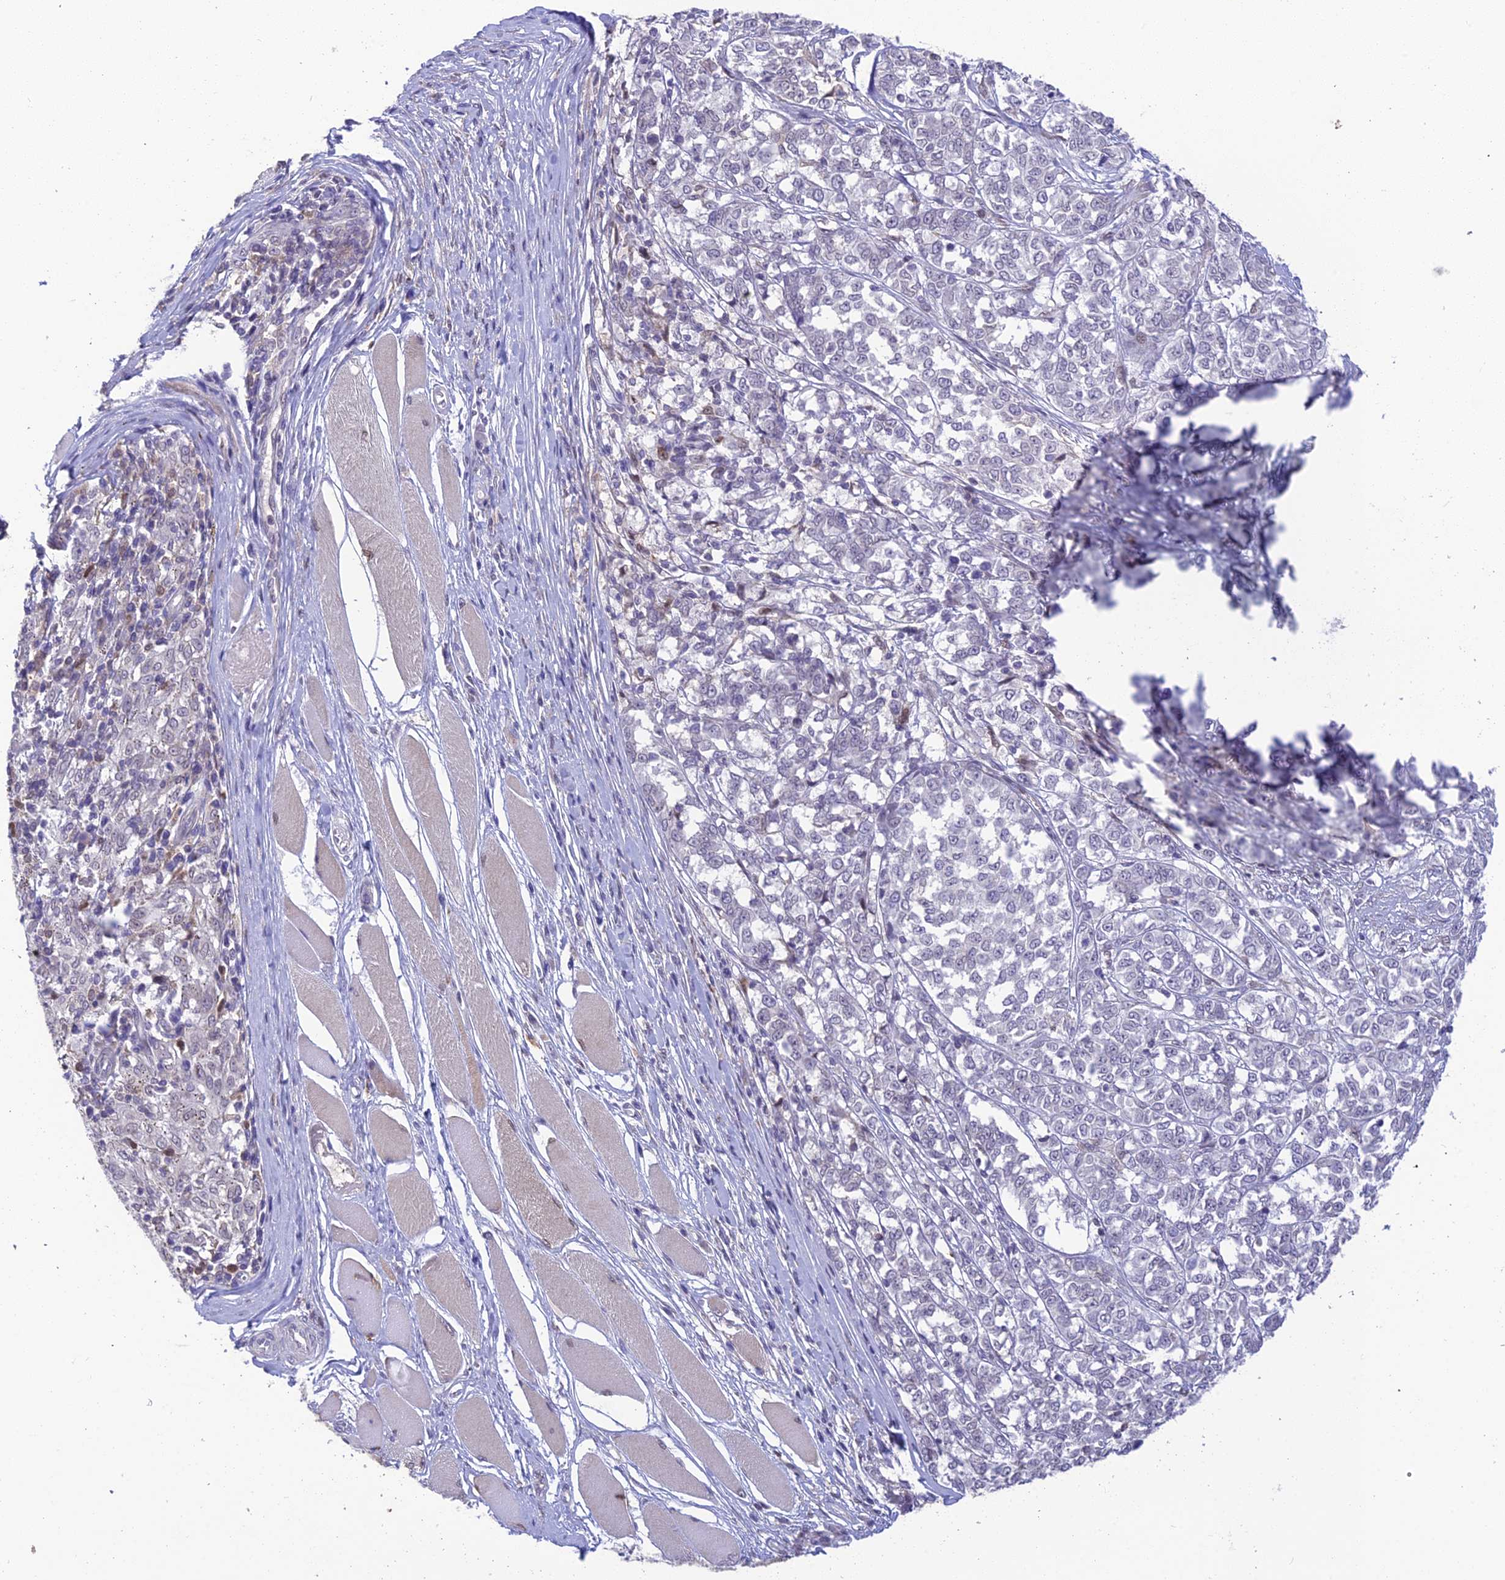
{"staining": {"intensity": "negative", "quantity": "none", "location": "none"}, "tissue": "melanoma", "cell_type": "Tumor cells", "image_type": "cancer", "snomed": [{"axis": "morphology", "description": "Malignant melanoma, NOS"}, {"axis": "topography", "description": "Skin"}], "caption": "Immunohistochemical staining of human melanoma reveals no significant staining in tumor cells.", "gene": "BMT2", "patient": {"sex": "female", "age": 72}}